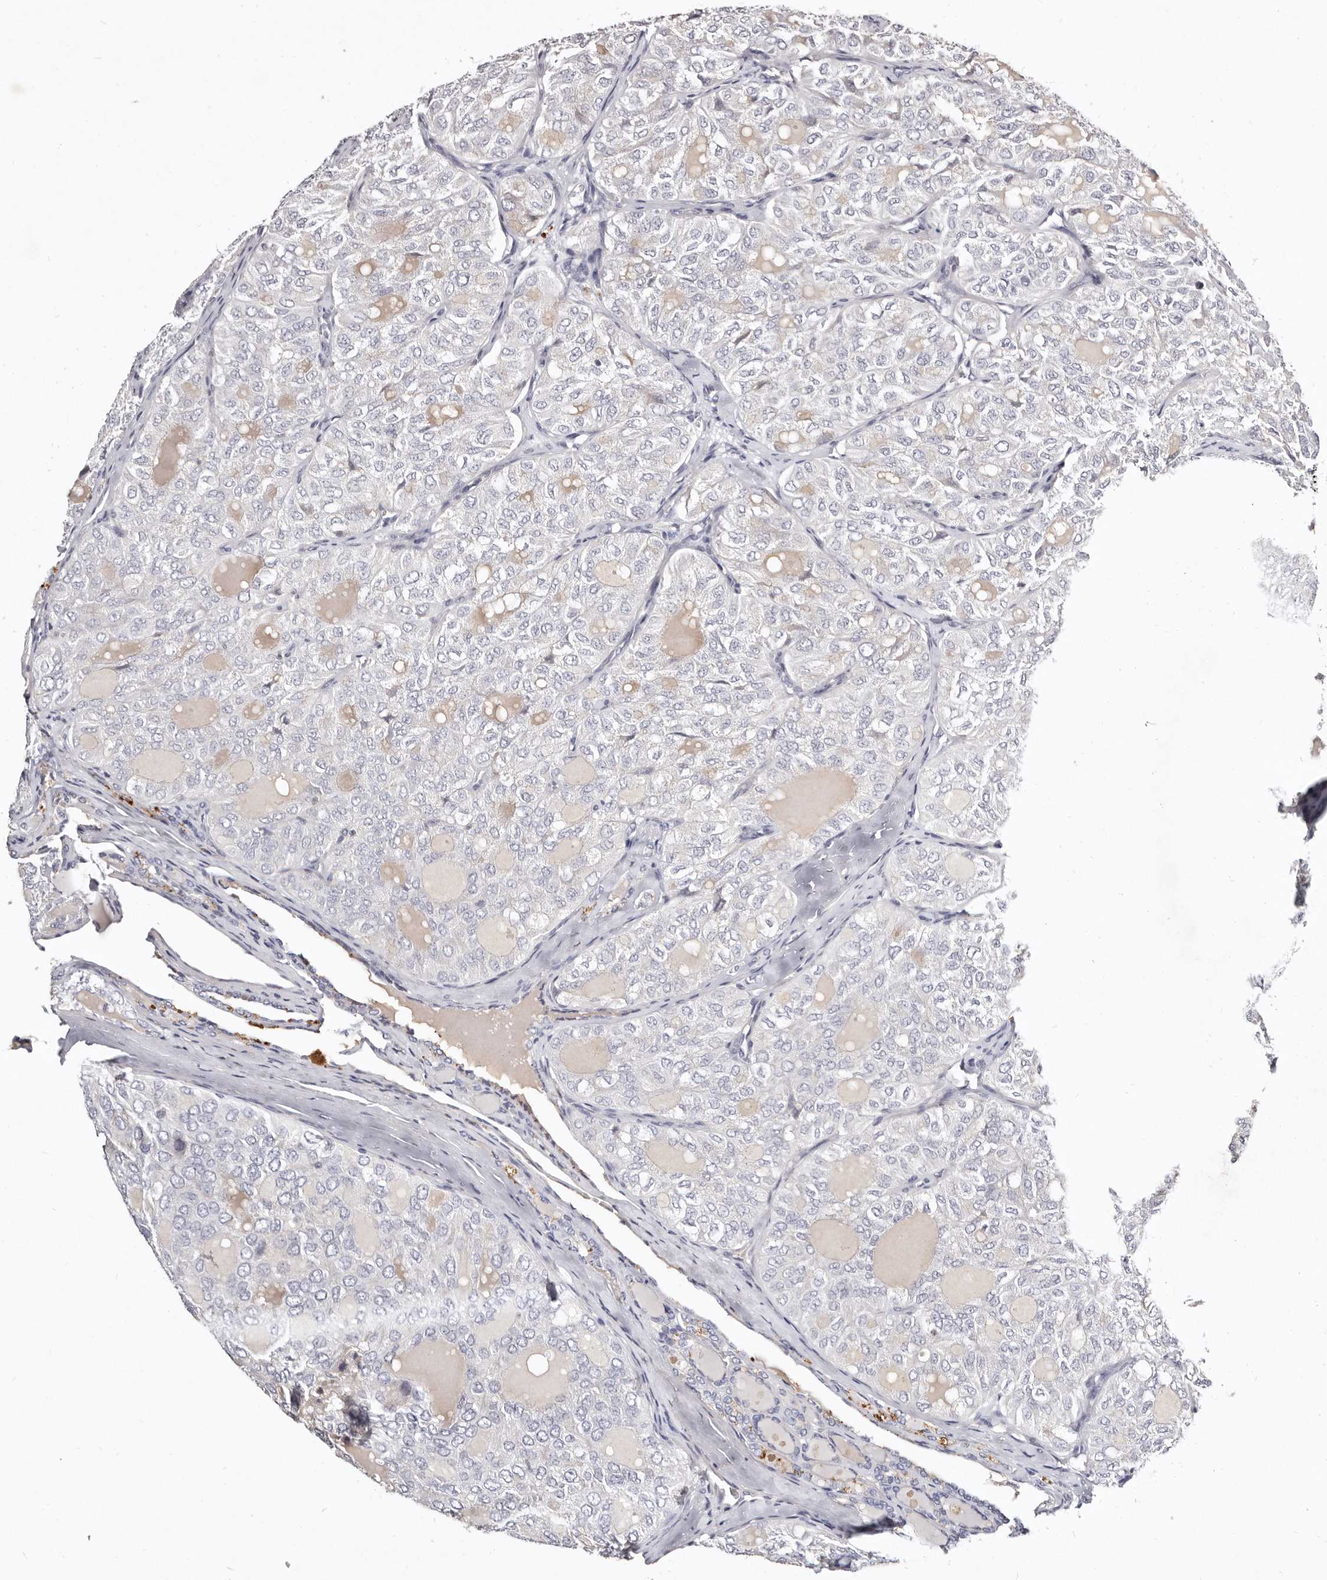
{"staining": {"intensity": "negative", "quantity": "none", "location": "none"}, "tissue": "thyroid cancer", "cell_type": "Tumor cells", "image_type": "cancer", "snomed": [{"axis": "morphology", "description": "Follicular adenoma carcinoma, NOS"}, {"axis": "topography", "description": "Thyroid gland"}], "caption": "Immunohistochemistry (IHC) of thyroid follicular adenoma carcinoma demonstrates no expression in tumor cells. (Brightfield microscopy of DAB (3,3'-diaminobenzidine) immunohistochemistry at high magnification).", "gene": "MRPS33", "patient": {"sex": "male", "age": 75}}